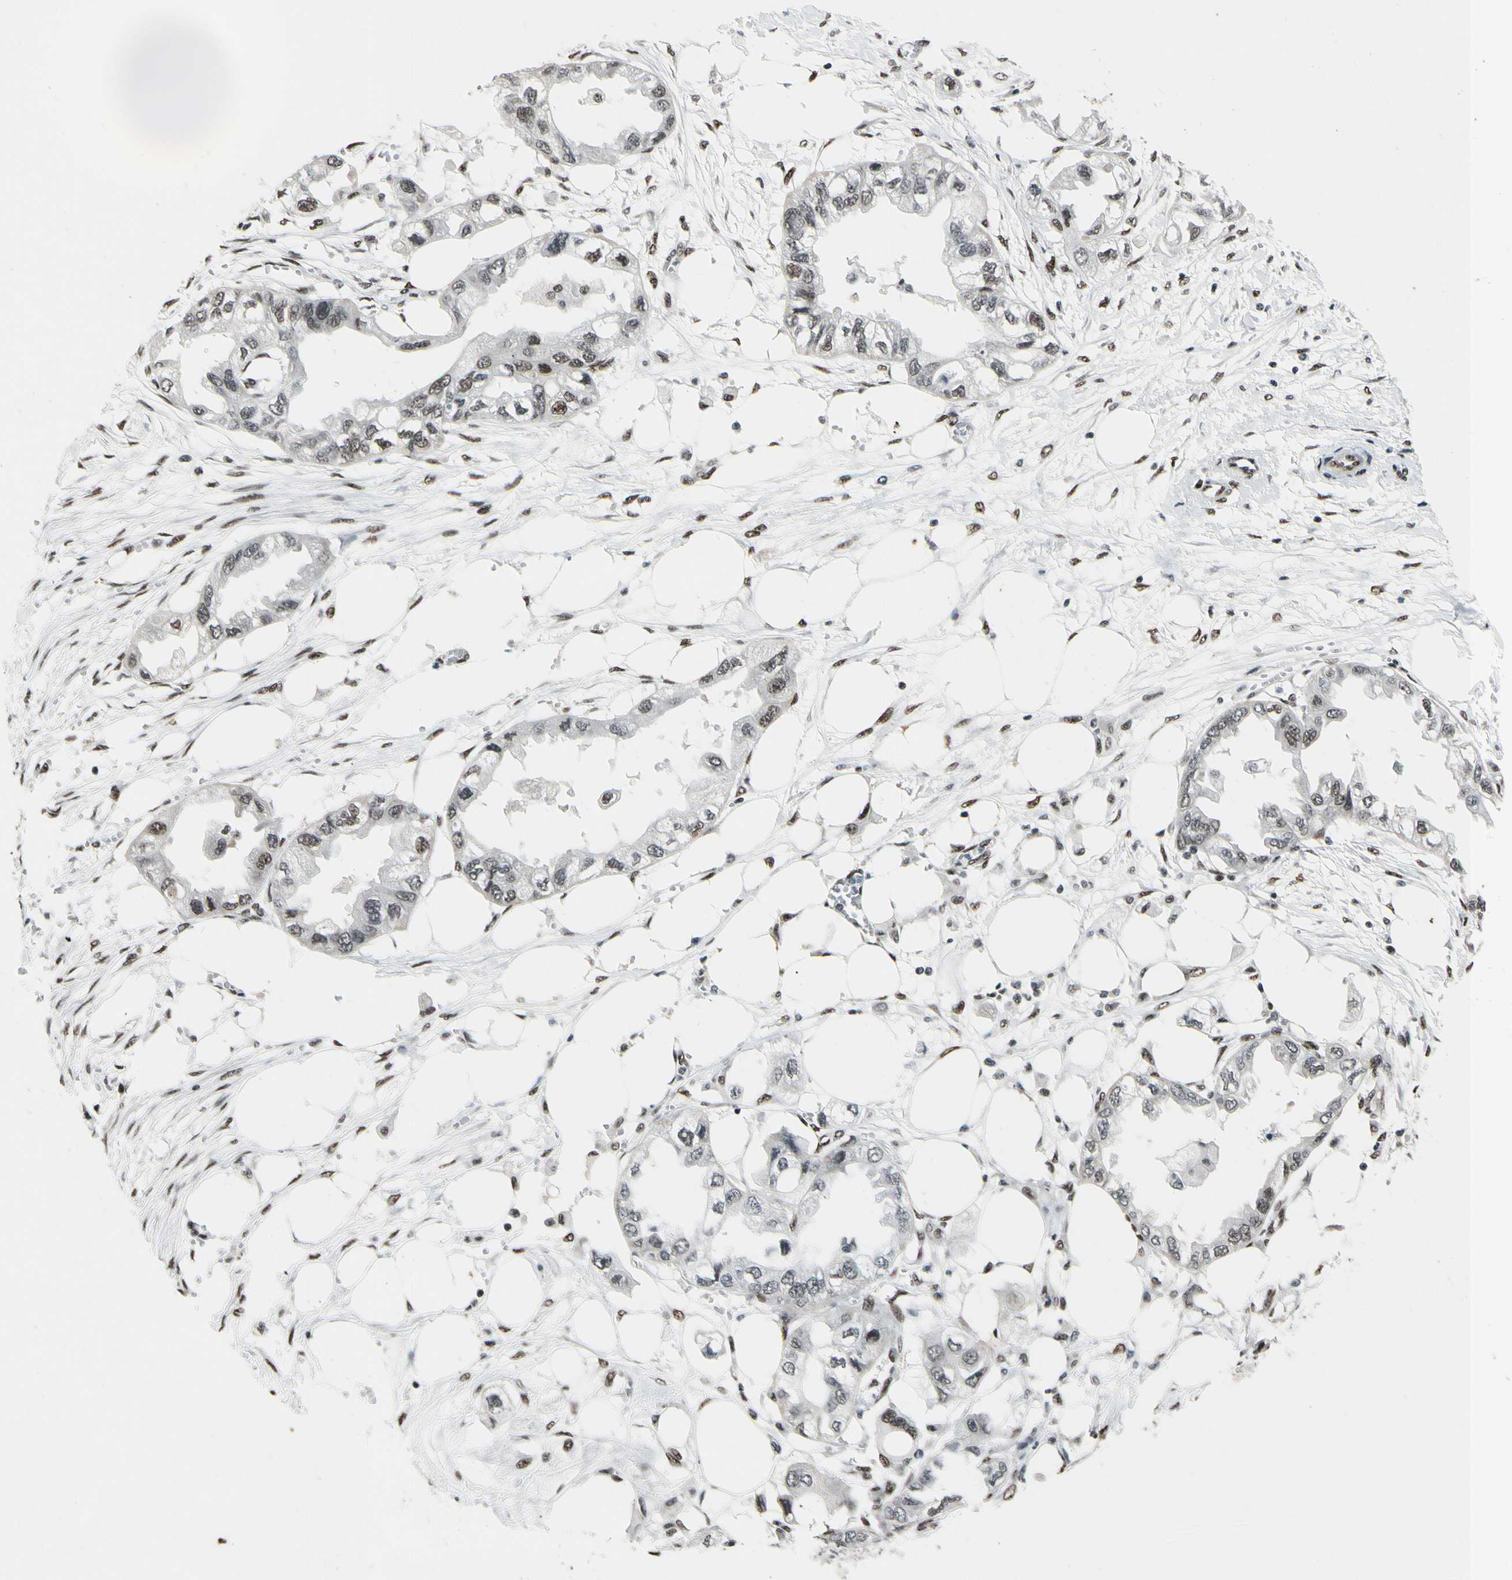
{"staining": {"intensity": "weak", "quantity": "25%-75%", "location": "nuclear"}, "tissue": "endometrial cancer", "cell_type": "Tumor cells", "image_type": "cancer", "snomed": [{"axis": "morphology", "description": "Adenocarcinoma, NOS"}, {"axis": "topography", "description": "Endometrium"}], "caption": "IHC image of human endometrial cancer stained for a protein (brown), which displays low levels of weak nuclear positivity in approximately 25%-75% of tumor cells.", "gene": "RECQL", "patient": {"sex": "female", "age": 67}}